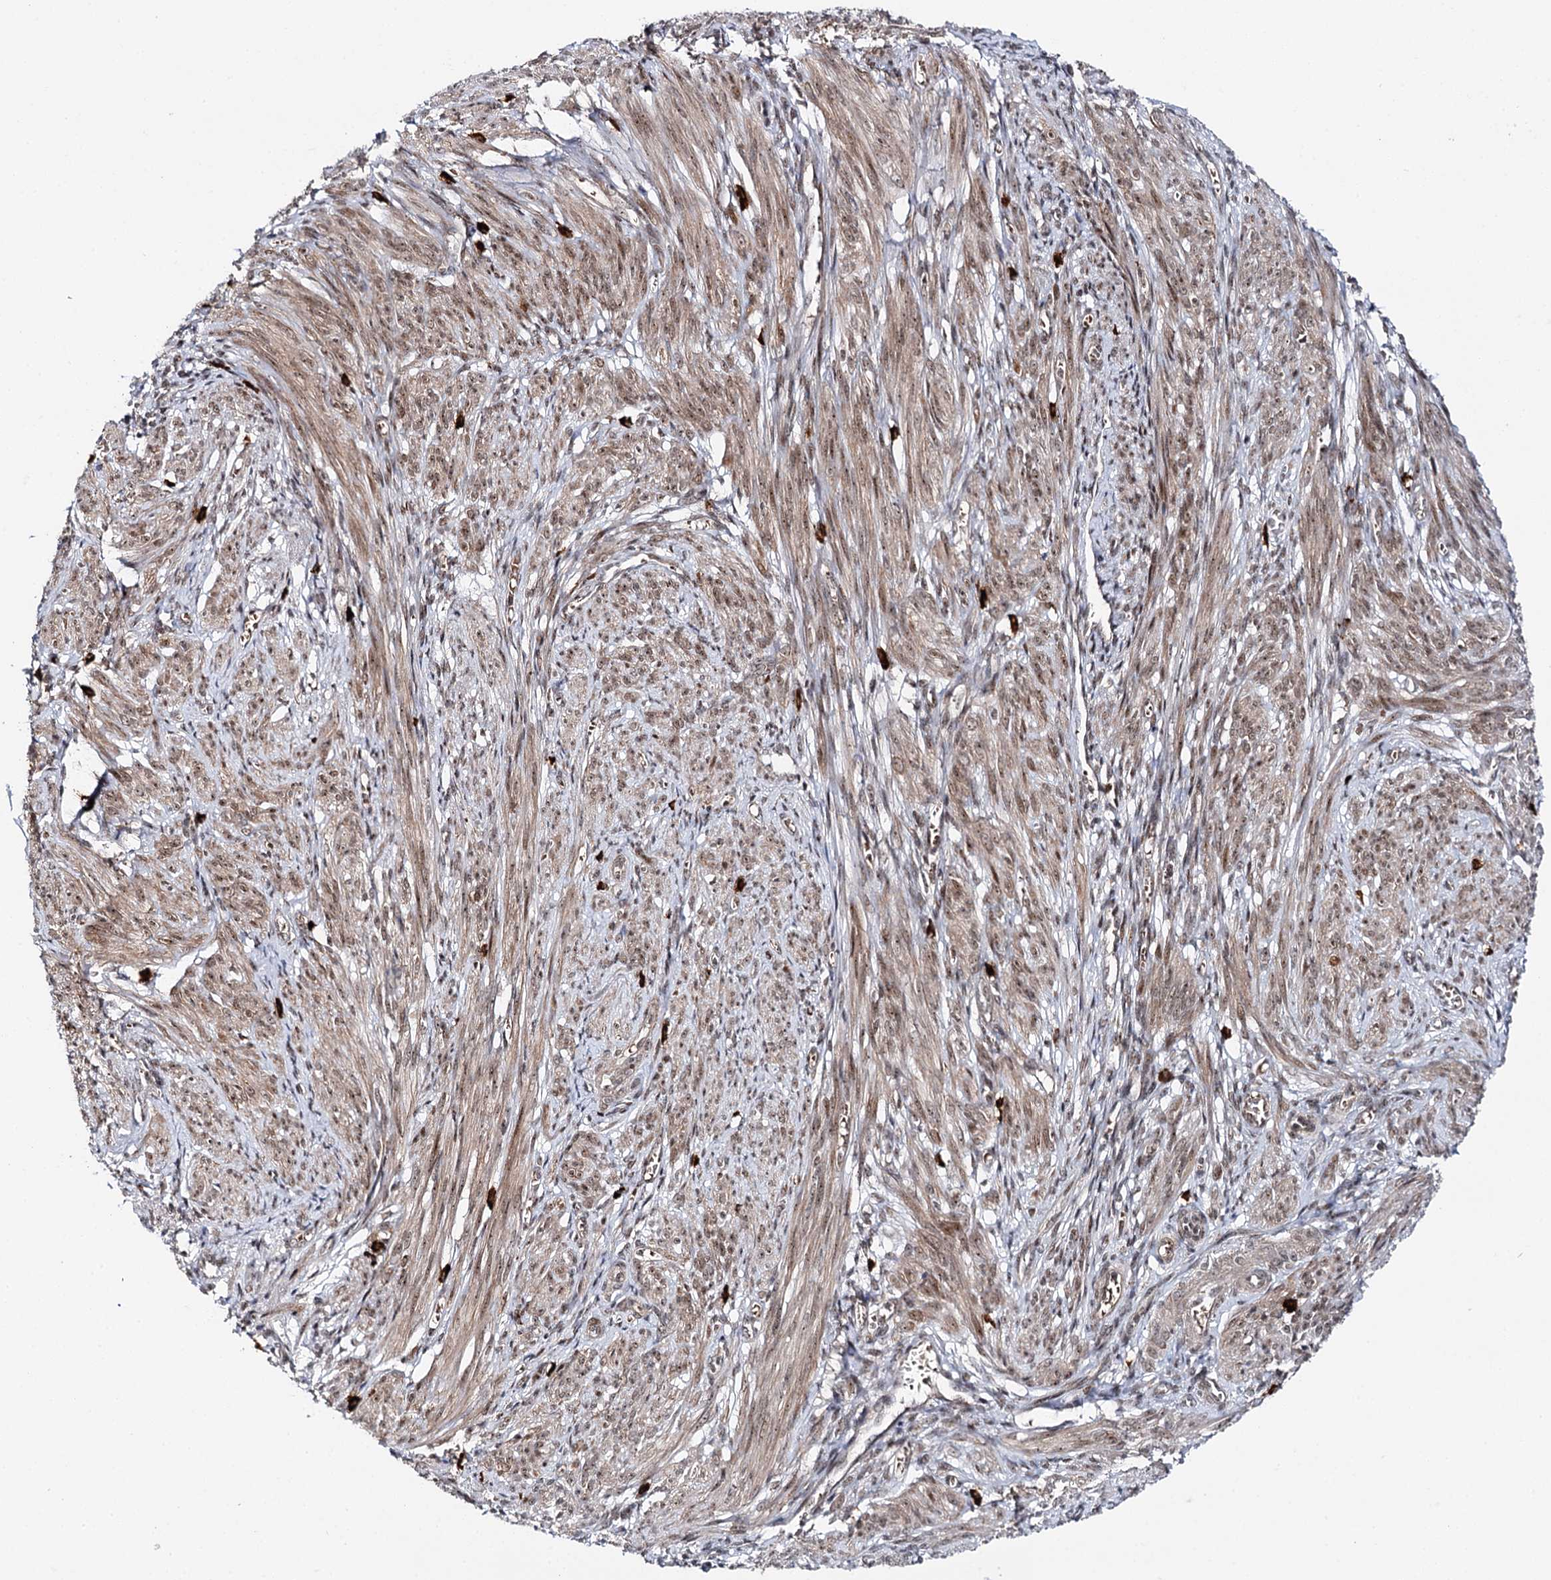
{"staining": {"intensity": "moderate", "quantity": "25%-75%", "location": "cytoplasmic/membranous,nuclear"}, "tissue": "smooth muscle", "cell_type": "Smooth muscle cells", "image_type": "normal", "snomed": [{"axis": "morphology", "description": "Normal tissue, NOS"}, {"axis": "topography", "description": "Smooth muscle"}], "caption": "This photomicrograph reveals unremarkable smooth muscle stained with immunohistochemistry to label a protein in brown. The cytoplasmic/membranous,nuclear of smooth muscle cells show moderate positivity for the protein. Nuclei are counter-stained blue.", "gene": "BUD13", "patient": {"sex": "female", "age": 39}}